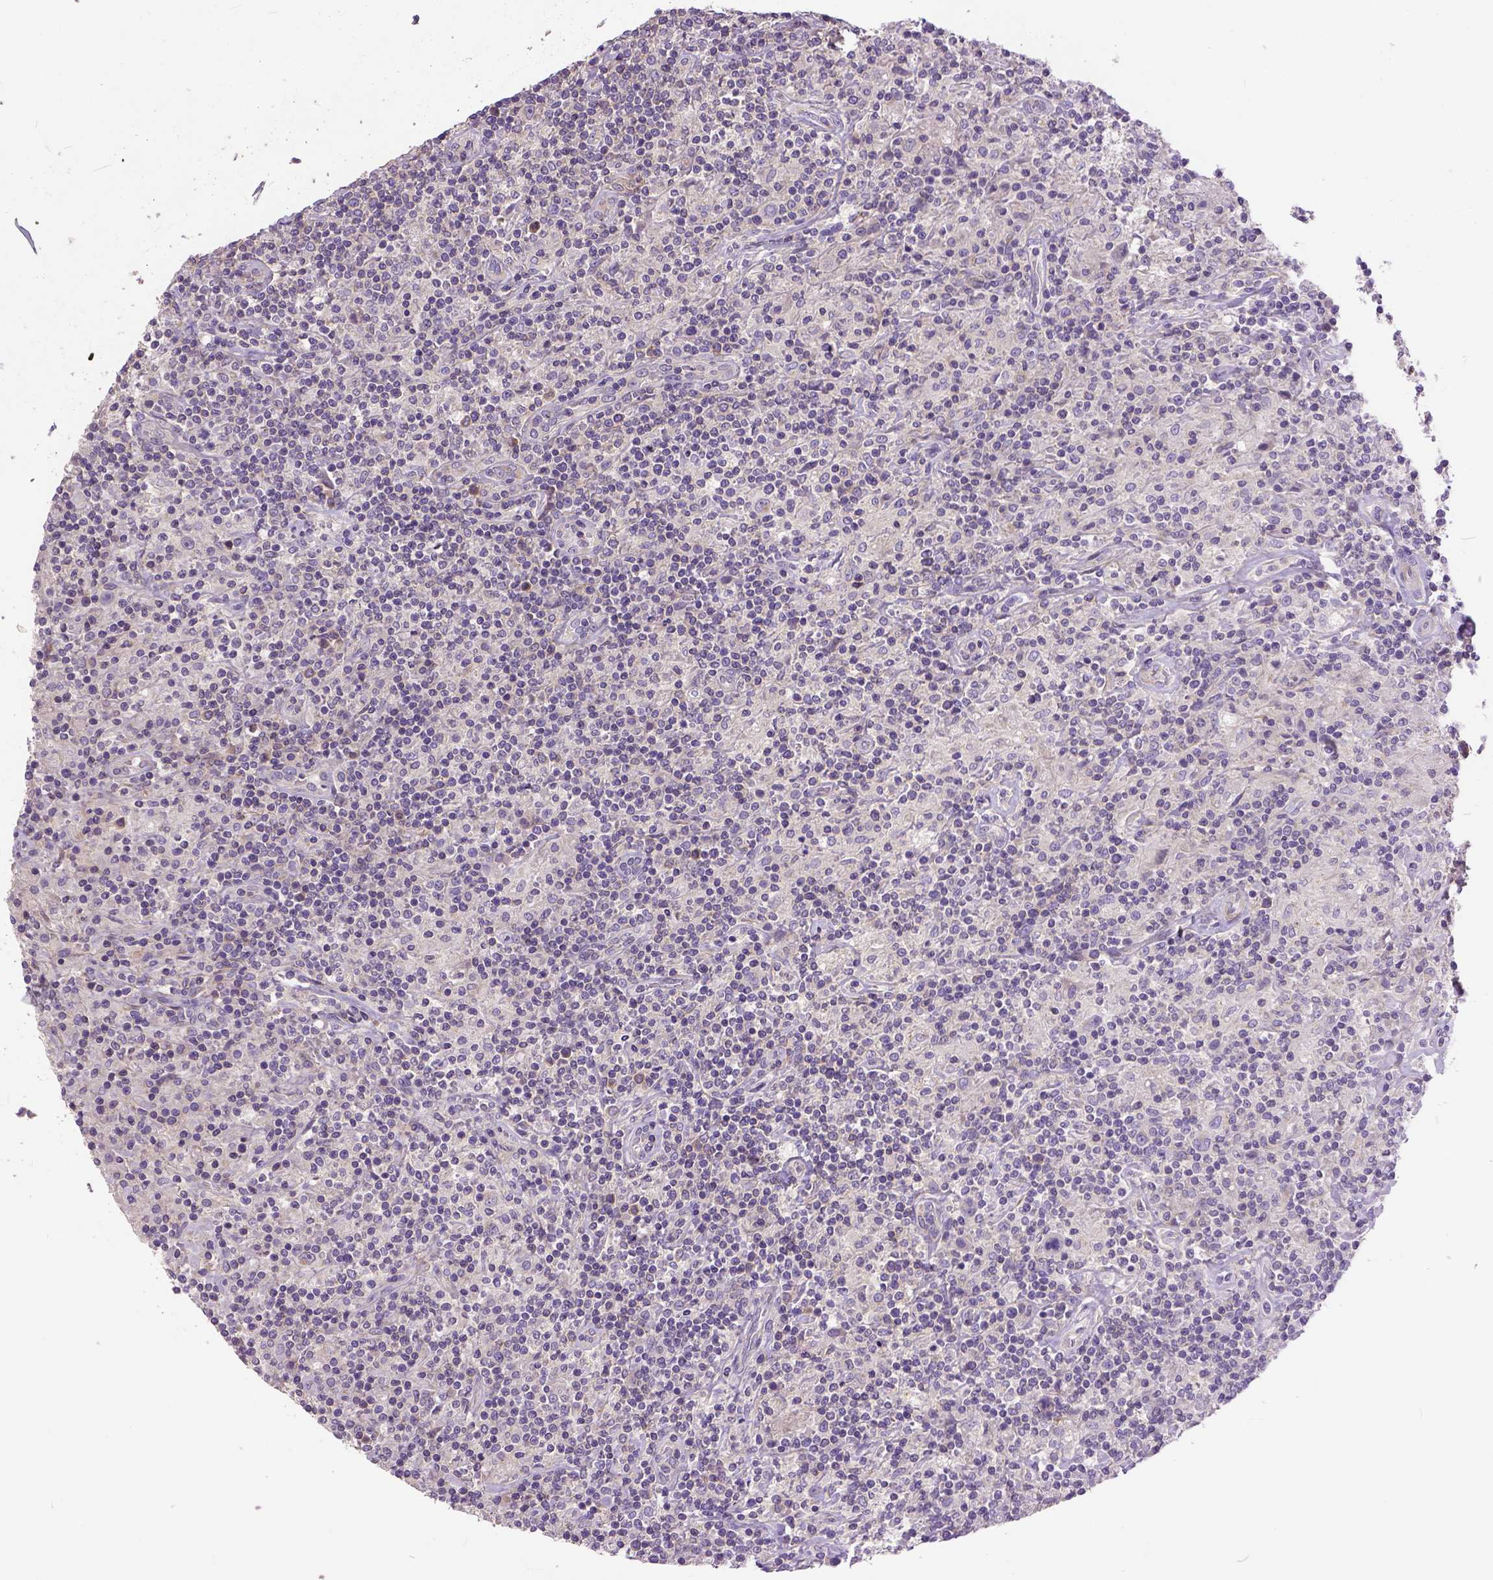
{"staining": {"intensity": "negative", "quantity": "none", "location": "none"}, "tissue": "lymphoma", "cell_type": "Tumor cells", "image_type": "cancer", "snomed": [{"axis": "morphology", "description": "Hodgkin's disease, NOS"}, {"axis": "topography", "description": "Lymph node"}], "caption": "Immunohistochemical staining of lymphoma demonstrates no significant staining in tumor cells. Brightfield microscopy of immunohistochemistry (IHC) stained with DAB (3,3'-diaminobenzidine) (brown) and hematoxylin (blue), captured at high magnification.", "gene": "BANF2", "patient": {"sex": "male", "age": 70}}